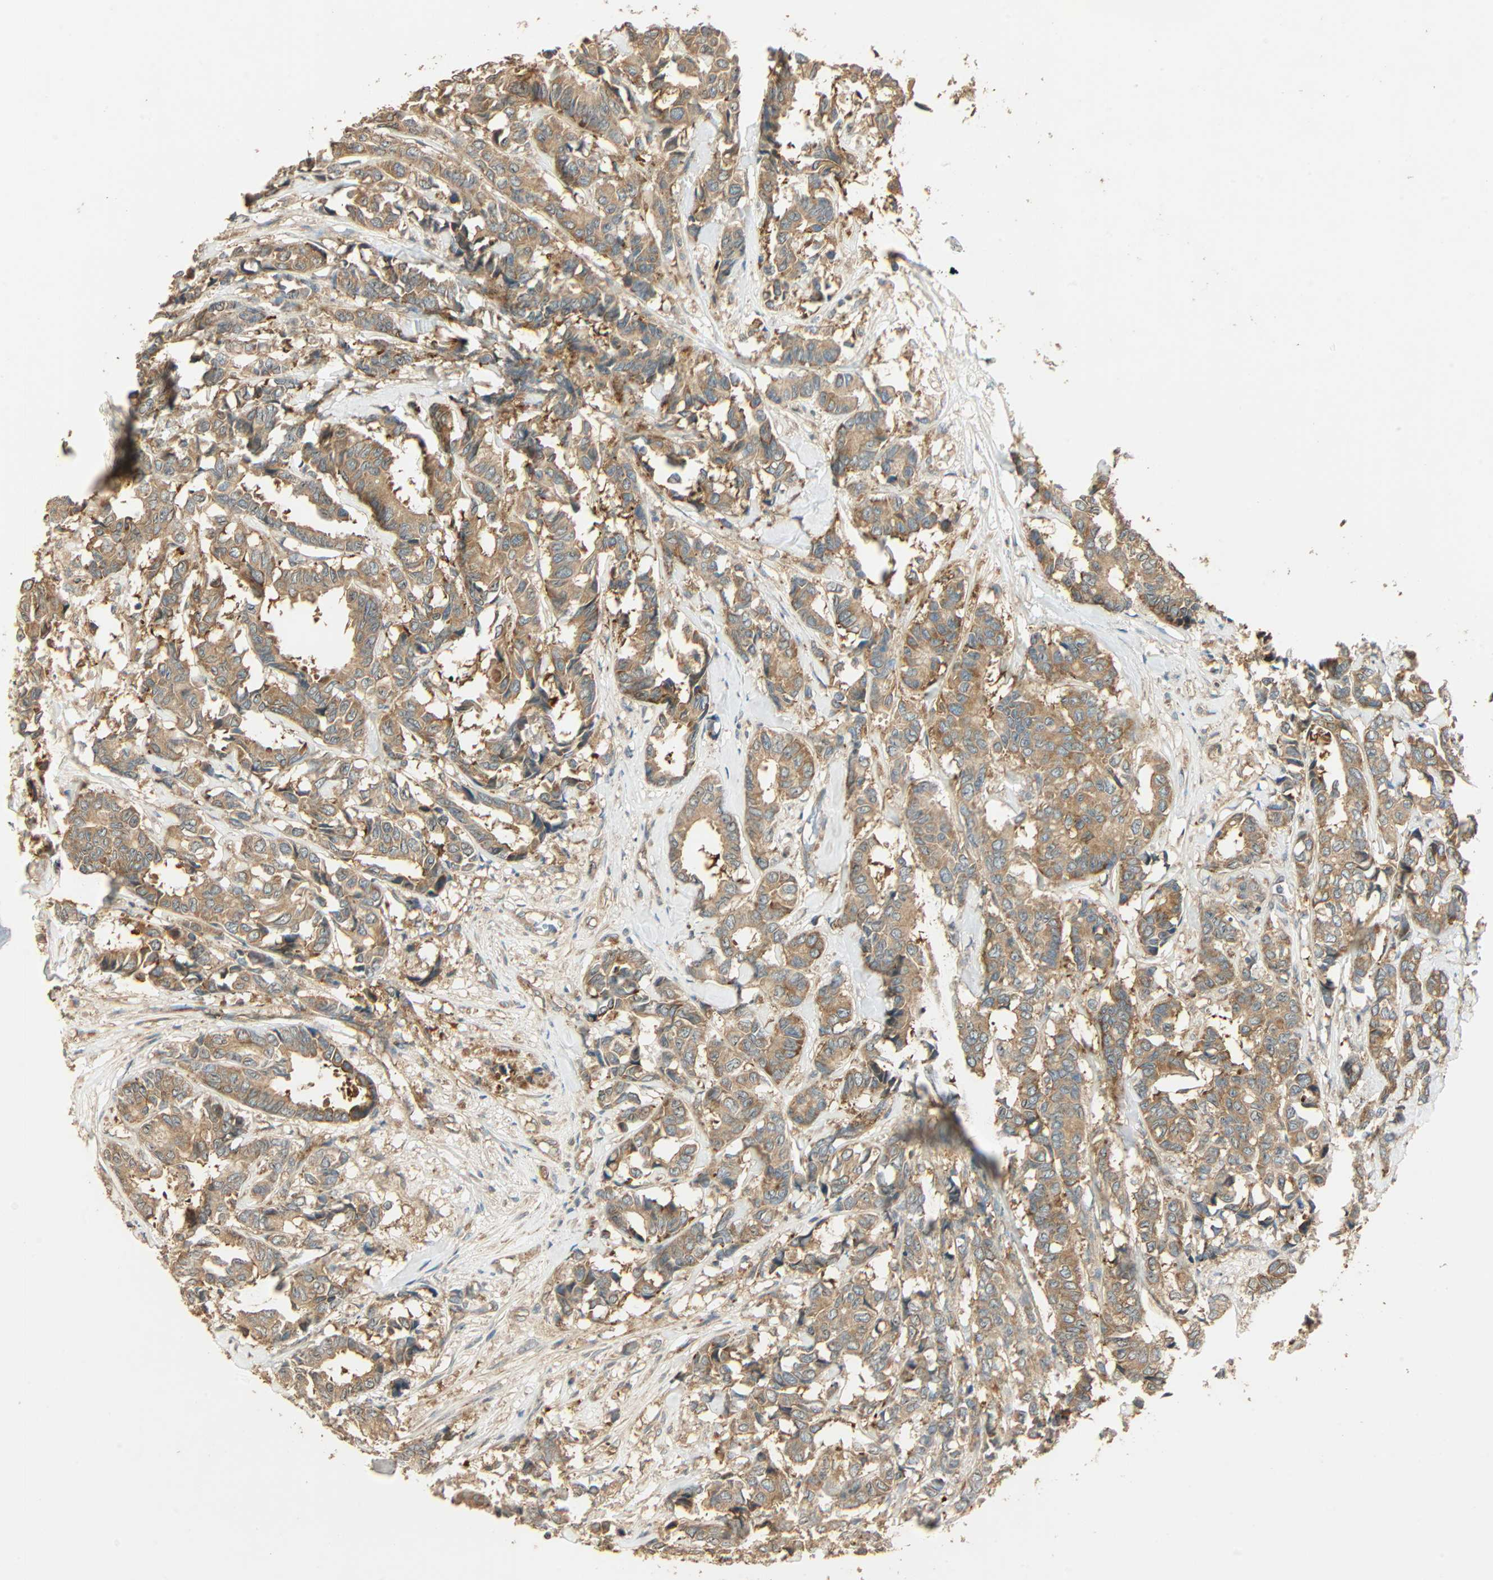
{"staining": {"intensity": "moderate", "quantity": ">75%", "location": "cytoplasmic/membranous"}, "tissue": "breast cancer", "cell_type": "Tumor cells", "image_type": "cancer", "snomed": [{"axis": "morphology", "description": "Duct carcinoma"}, {"axis": "topography", "description": "Breast"}], "caption": "Immunohistochemistry (DAB) staining of human breast cancer (infiltrating ductal carcinoma) shows moderate cytoplasmic/membranous protein positivity in about >75% of tumor cells. The protein is stained brown, and the nuclei are stained in blue (DAB (3,3'-diaminobenzidine) IHC with brightfield microscopy, high magnification).", "gene": "GALK1", "patient": {"sex": "female", "age": 87}}